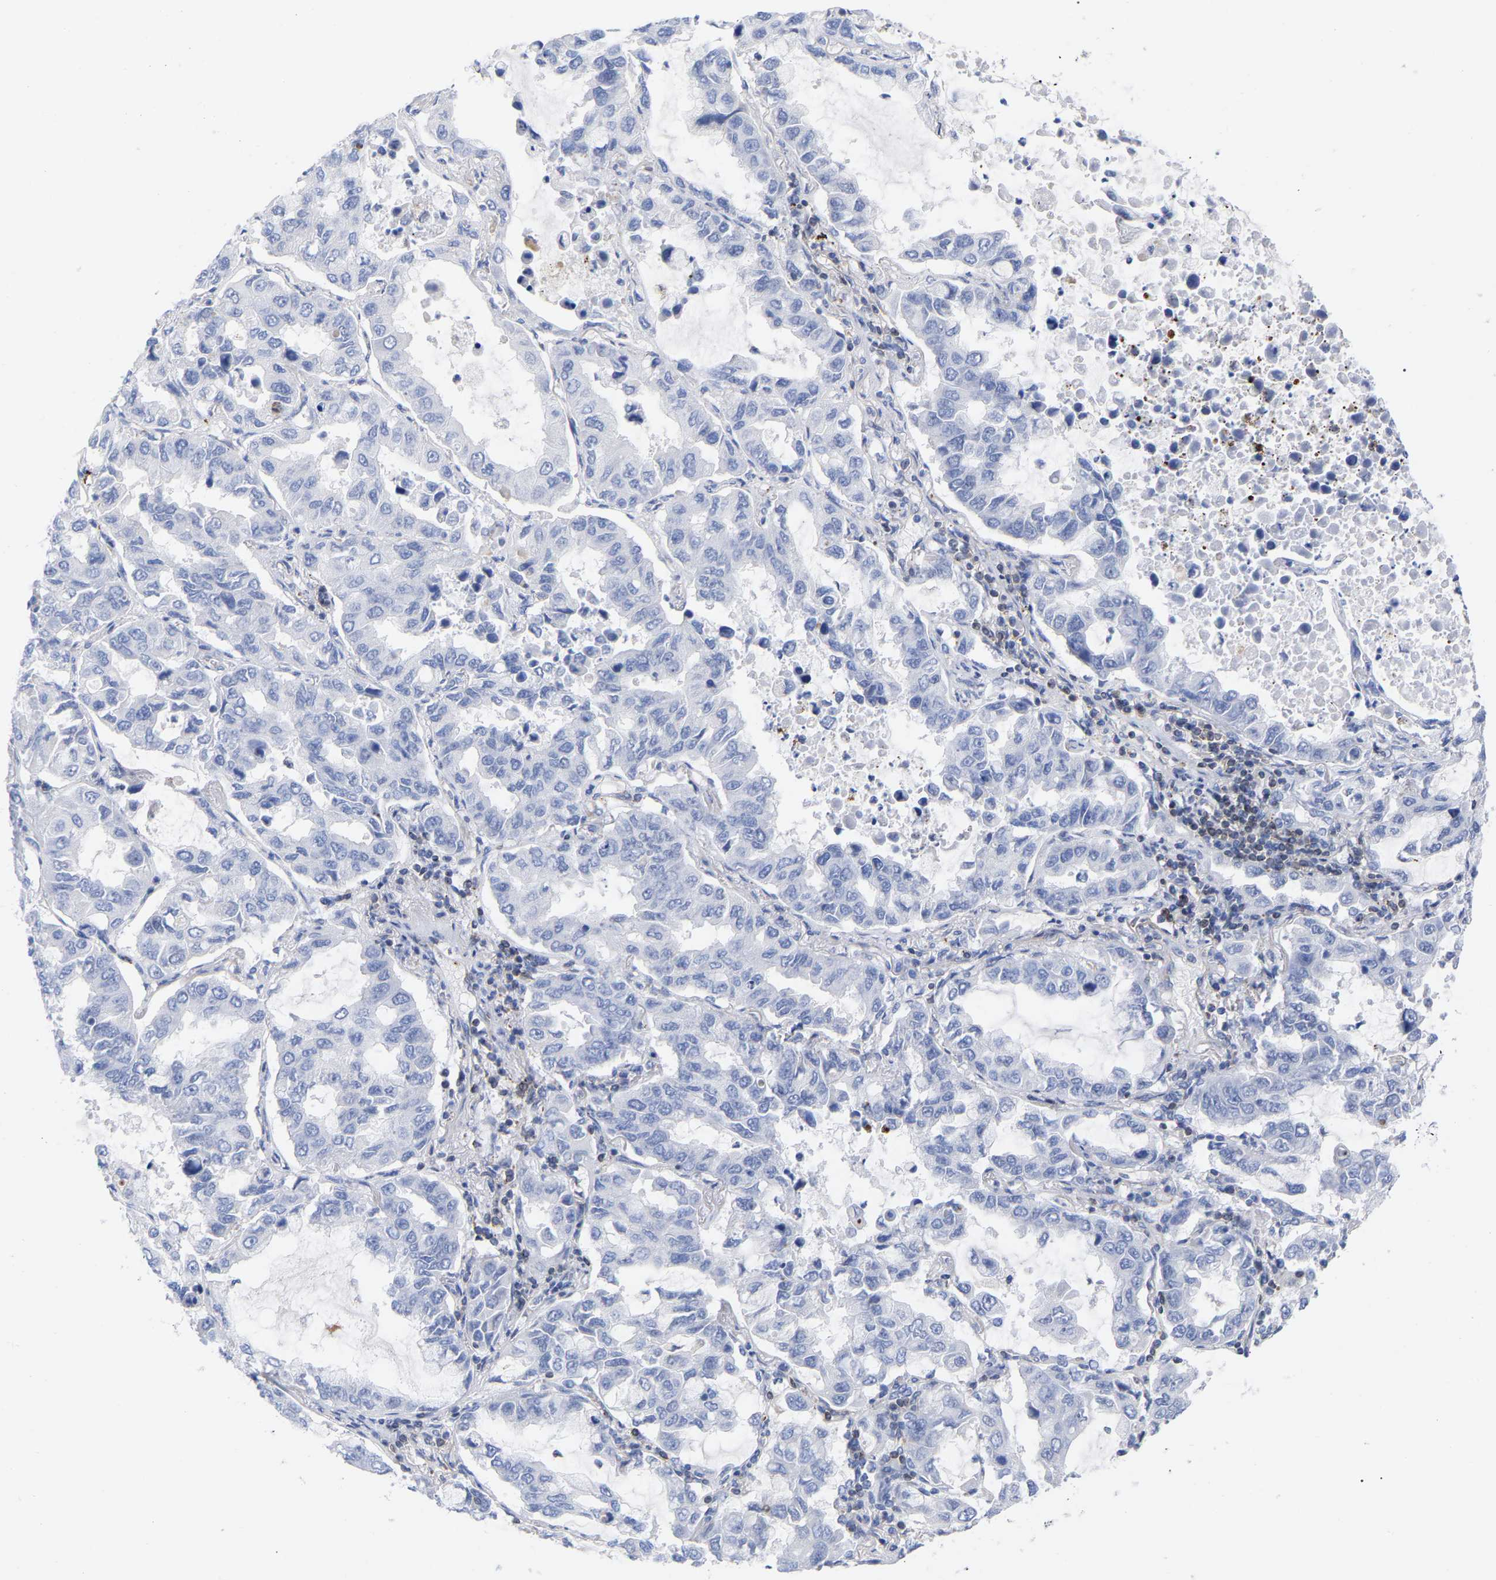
{"staining": {"intensity": "negative", "quantity": "none", "location": "none"}, "tissue": "lung cancer", "cell_type": "Tumor cells", "image_type": "cancer", "snomed": [{"axis": "morphology", "description": "Adenocarcinoma, NOS"}, {"axis": "topography", "description": "Lung"}], "caption": "Tumor cells are negative for protein expression in human lung cancer (adenocarcinoma). (Stains: DAB (3,3'-diaminobenzidine) immunohistochemistry (IHC) with hematoxylin counter stain, Microscopy: brightfield microscopy at high magnification).", "gene": "GIMAP4", "patient": {"sex": "male", "age": 64}}